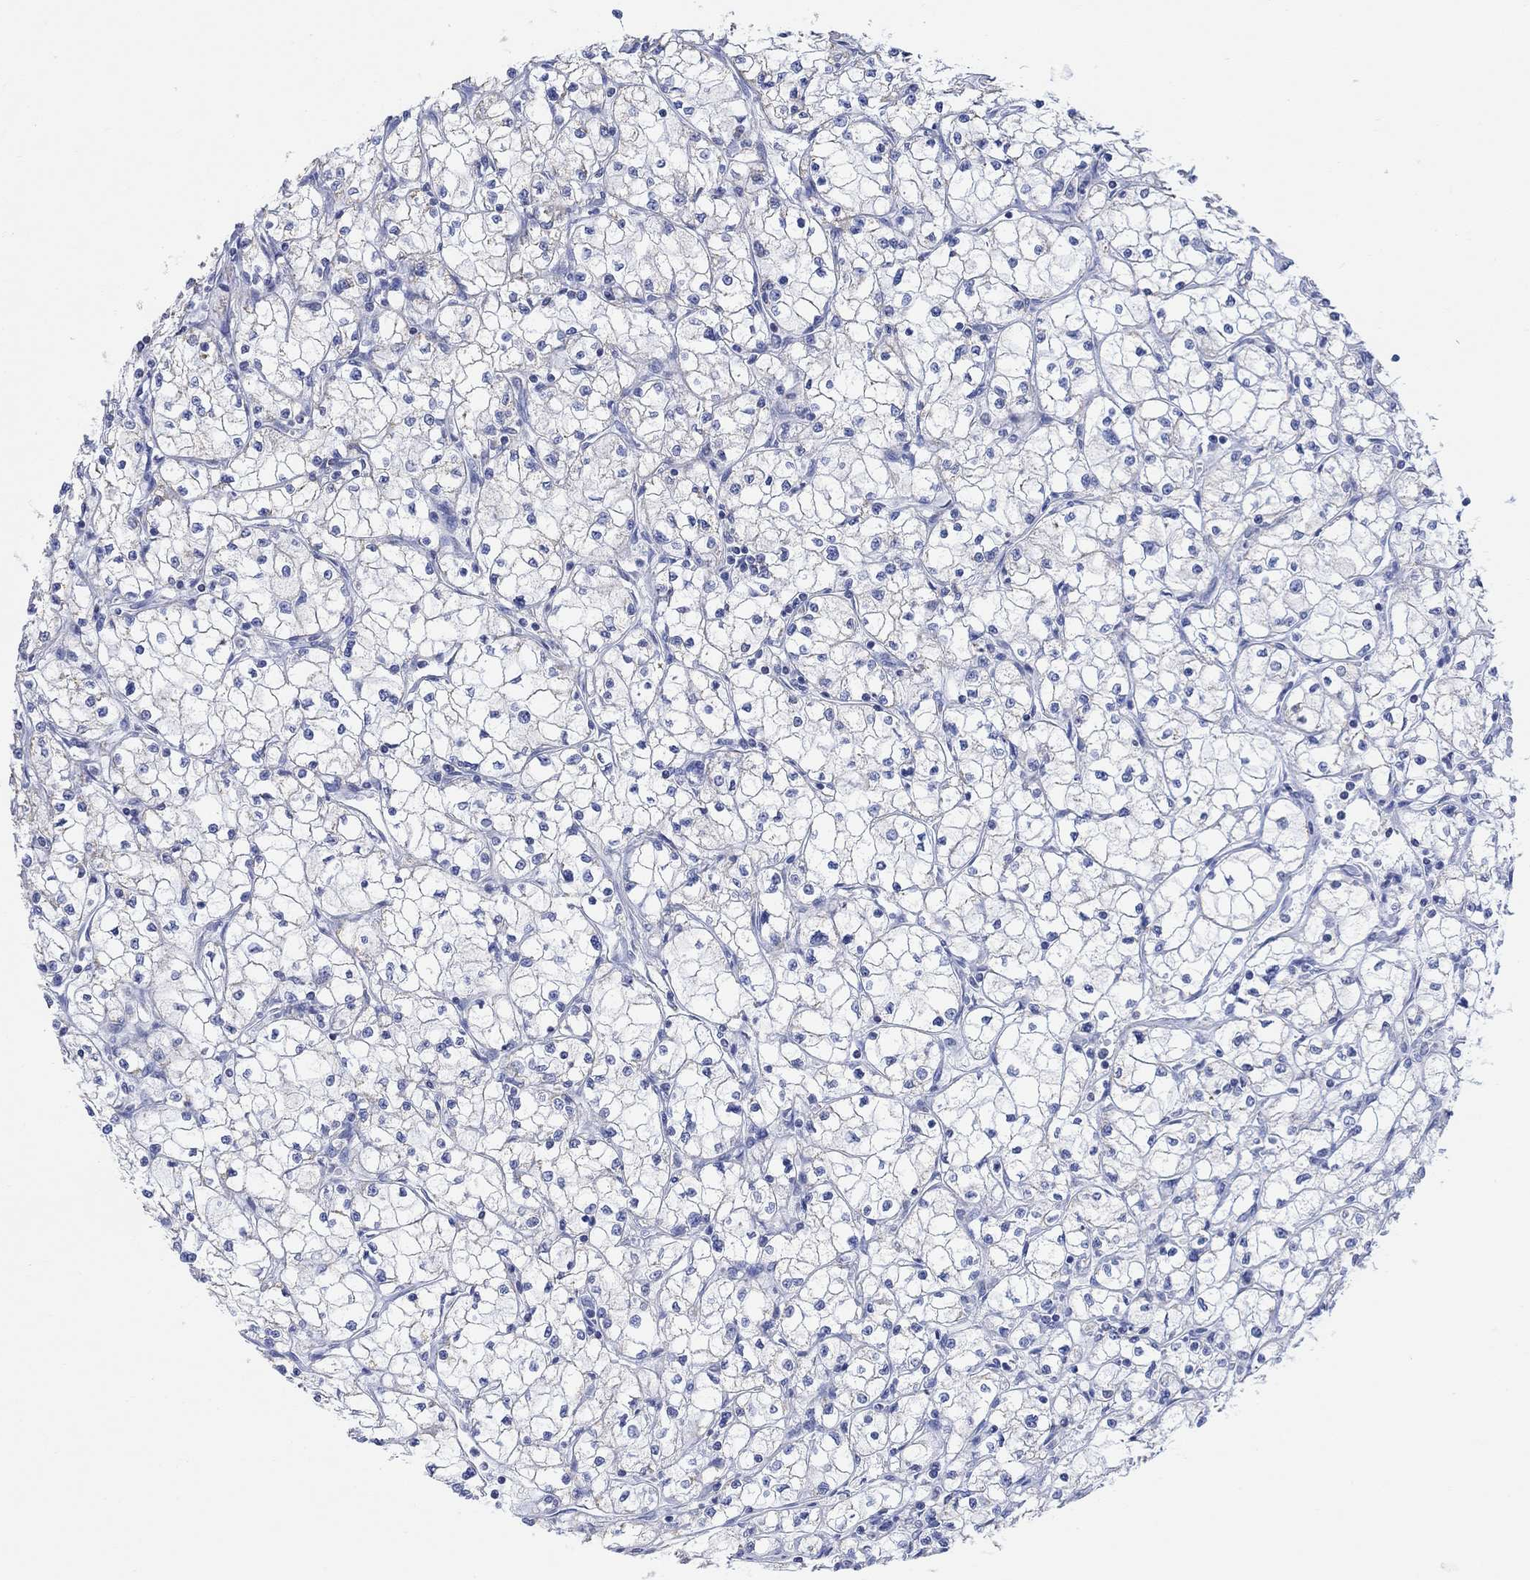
{"staining": {"intensity": "negative", "quantity": "none", "location": "none"}, "tissue": "renal cancer", "cell_type": "Tumor cells", "image_type": "cancer", "snomed": [{"axis": "morphology", "description": "Adenocarcinoma, NOS"}, {"axis": "topography", "description": "Kidney"}], "caption": "High magnification brightfield microscopy of renal cancer (adenocarcinoma) stained with DAB (brown) and counterstained with hematoxylin (blue): tumor cells show no significant staining. (DAB IHC visualized using brightfield microscopy, high magnification).", "gene": "SYT12", "patient": {"sex": "male", "age": 67}}